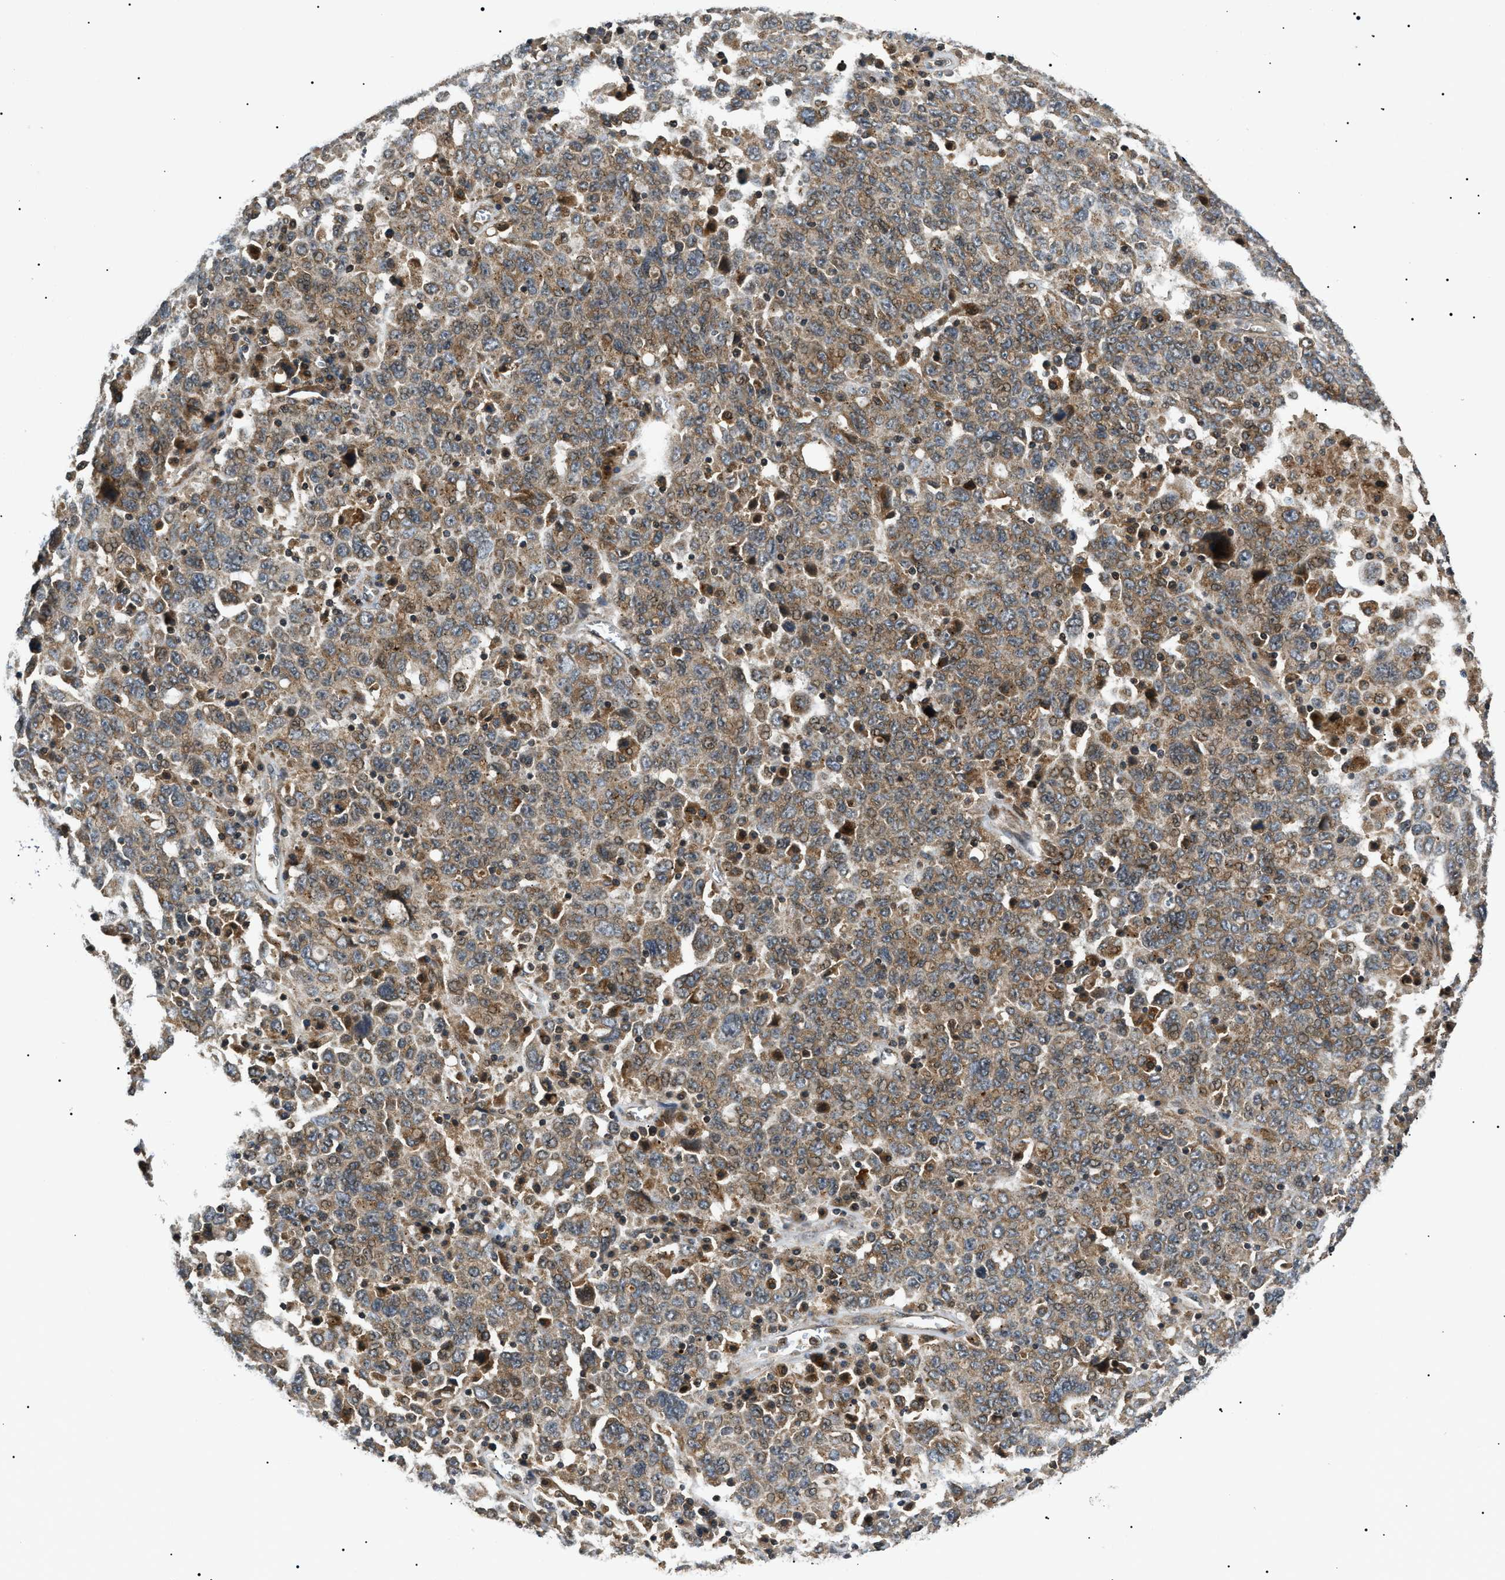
{"staining": {"intensity": "weak", "quantity": ">75%", "location": "cytoplasmic/membranous"}, "tissue": "ovarian cancer", "cell_type": "Tumor cells", "image_type": "cancer", "snomed": [{"axis": "morphology", "description": "Carcinoma, endometroid"}, {"axis": "topography", "description": "Ovary"}], "caption": "This image reveals immunohistochemistry staining of human ovarian endometroid carcinoma, with low weak cytoplasmic/membranous expression in approximately >75% of tumor cells.", "gene": "ATP6AP1", "patient": {"sex": "female", "age": 62}}